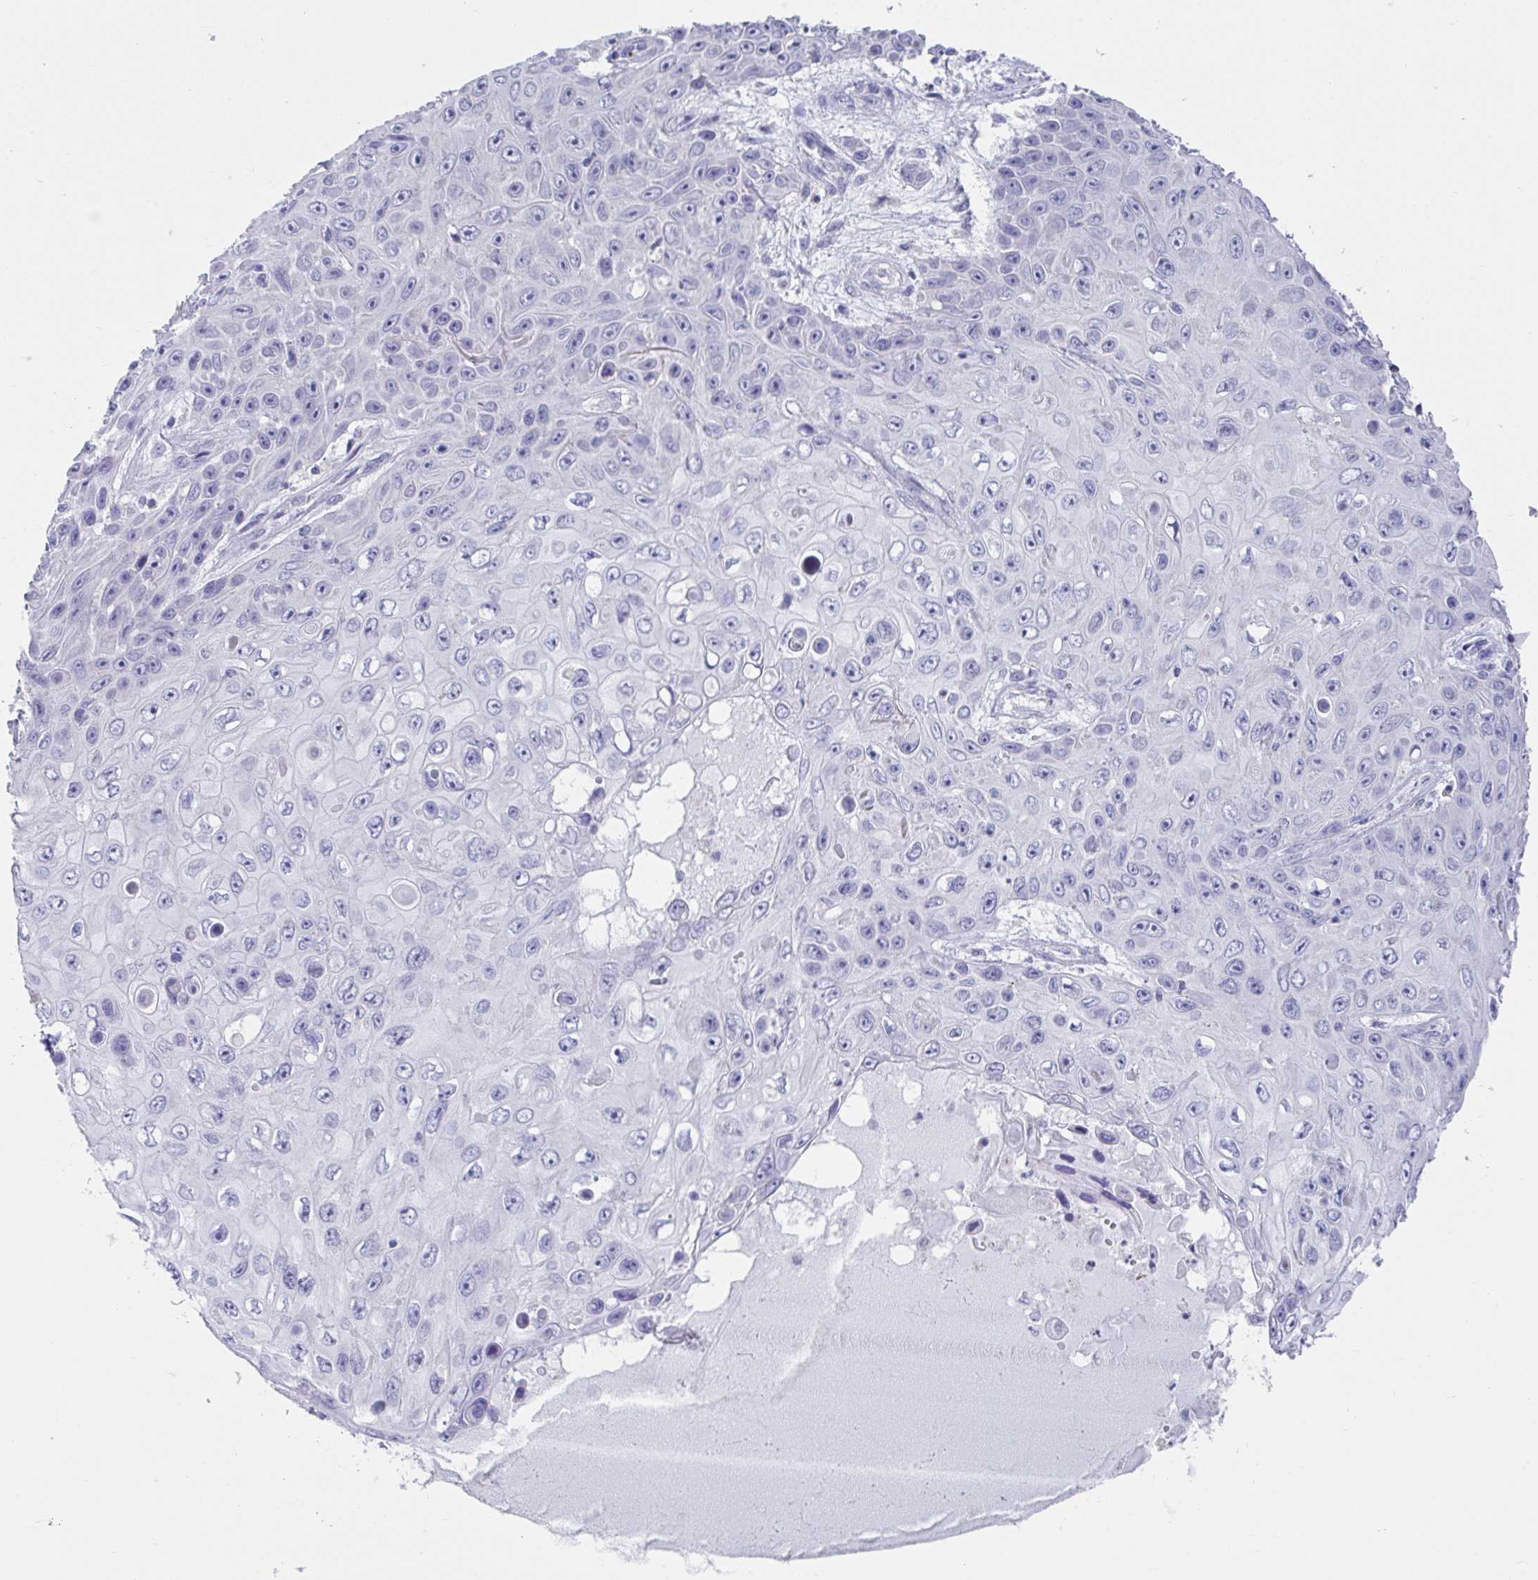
{"staining": {"intensity": "negative", "quantity": "none", "location": "none"}, "tissue": "skin cancer", "cell_type": "Tumor cells", "image_type": "cancer", "snomed": [{"axis": "morphology", "description": "Squamous cell carcinoma, NOS"}, {"axis": "topography", "description": "Skin"}], "caption": "Immunohistochemistry (IHC) of skin squamous cell carcinoma demonstrates no positivity in tumor cells.", "gene": "CXCR1", "patient": {"sex": "male", "age": 82}}